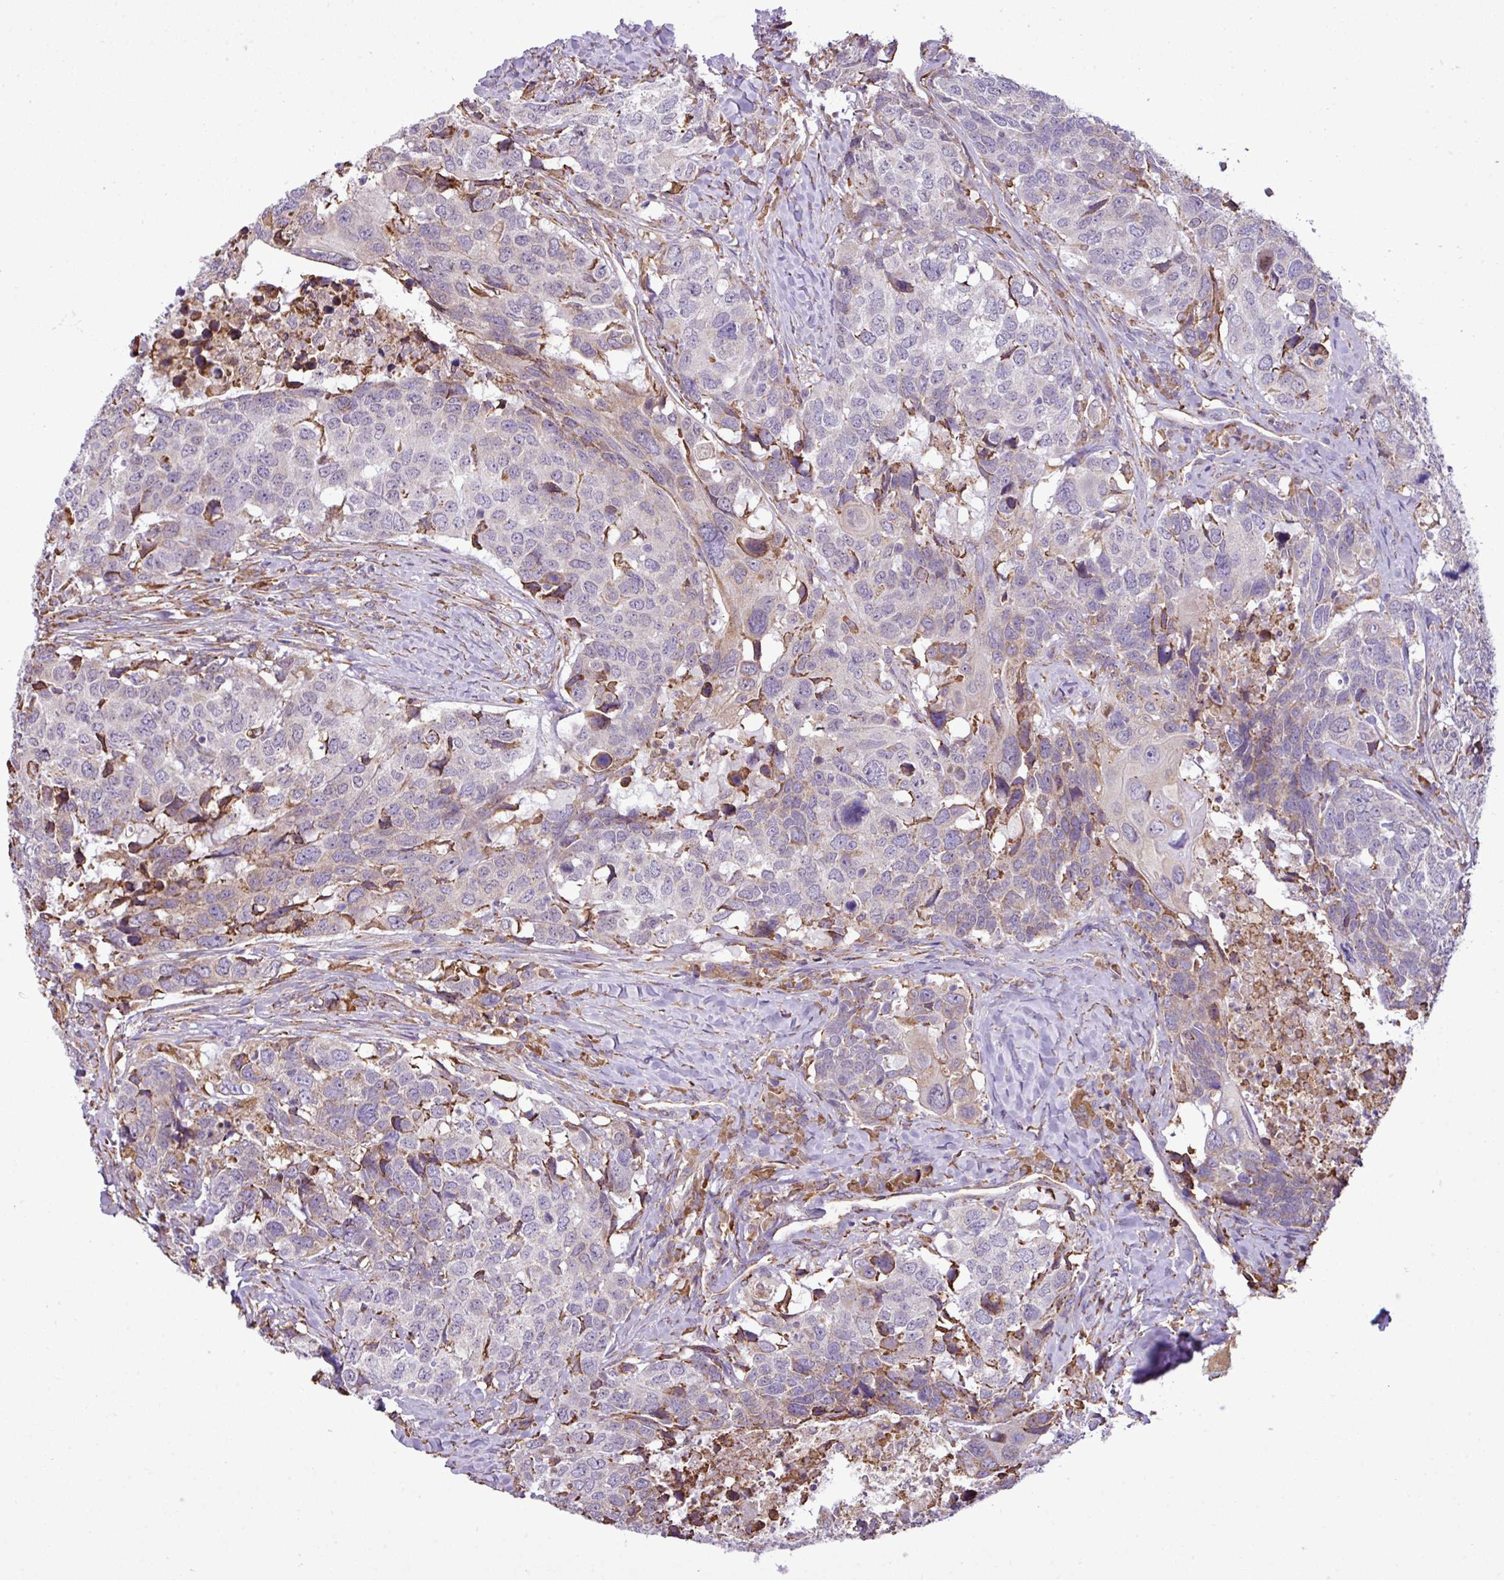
{"staining": {"intensity": "weak", "quantity": "<25%", "location": "cytoplasmic/membranous"}, "tissue": "head and neck cancer", "cell_type": "Tumor cells", "image_type": "cancer", "snomed": [{"axis": "morphology", "description": "Normal tissue, NOS"}, {"axis": "morphology", "description": "Squamous cell carcinoma, NOS"}, {"axis": "topography", "description": "Skeletal muscle"}, {"axis": "topography", "description": "Vascular tissue"}, {"axis": "topography", "description": "Peripheral nerve tissue"}, {"axis": "topography", "description": "Head-Neck"}], "caption": "Immunohistochemistry image of head and neck cancer stained for a protein (brown), which shows no positivity in tumor cells. (DAB (3,3'-diaminobenzidine) immunohistochemistry visualized using brightfield microscopy, high magnification).", "gene": "ZSCAN5A", "patient": {"sex": "male", "age": 66}}